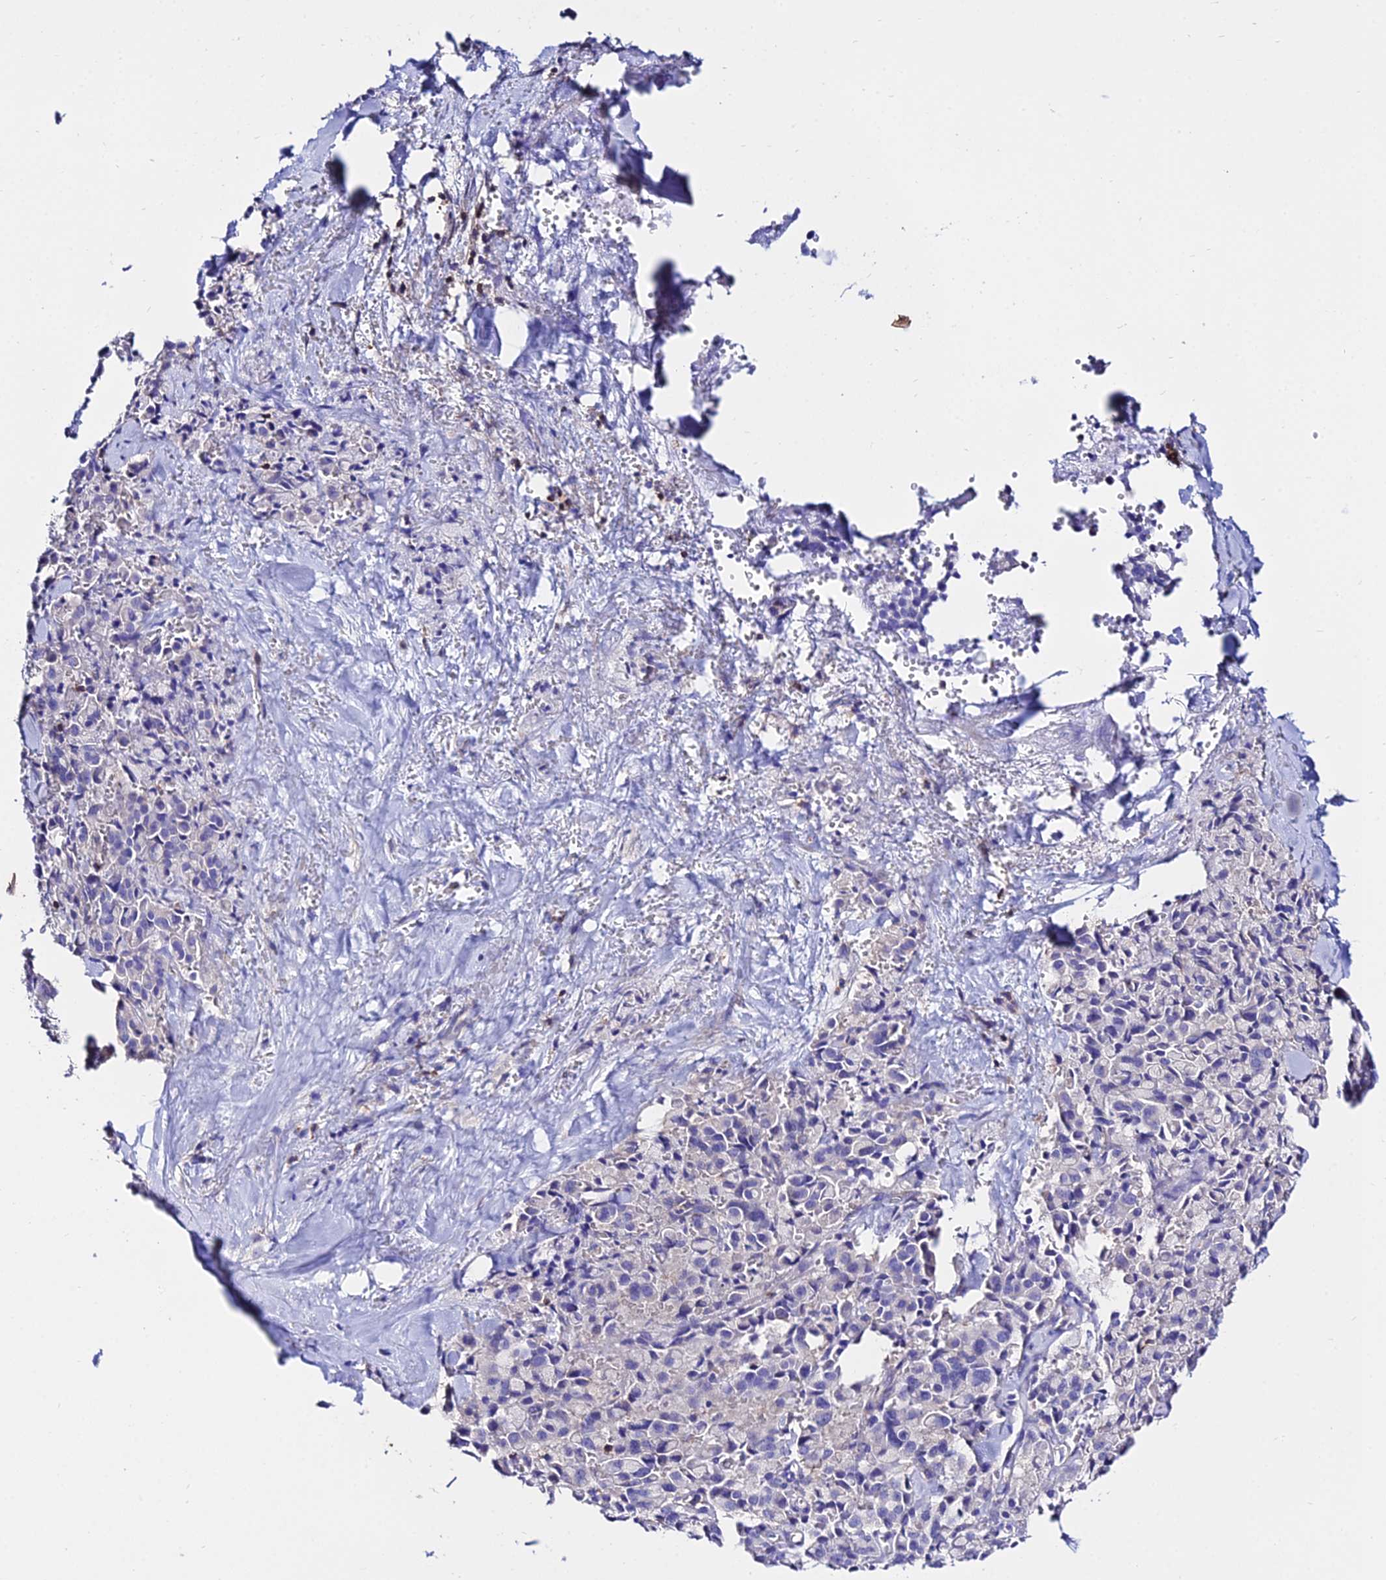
{"staining": {"intensity": "negative", "quantity": "none", "location": "none"}, "tissue": "pancreatic cancer", "cell_type": "Tumor cells", "image_type": "cancer", "snomed": [{"axis": "morphology", "description": "Adenocarcinoma, NOS"}, {"axis": "topography", "description": "Pancreas"}], "caption": "Histopathology image shows no significant protein expression in tumor cells of pancreatic adenocarcinoma.", "gene": "S100A16", "patient": {"sex": "male", "age": 65}}